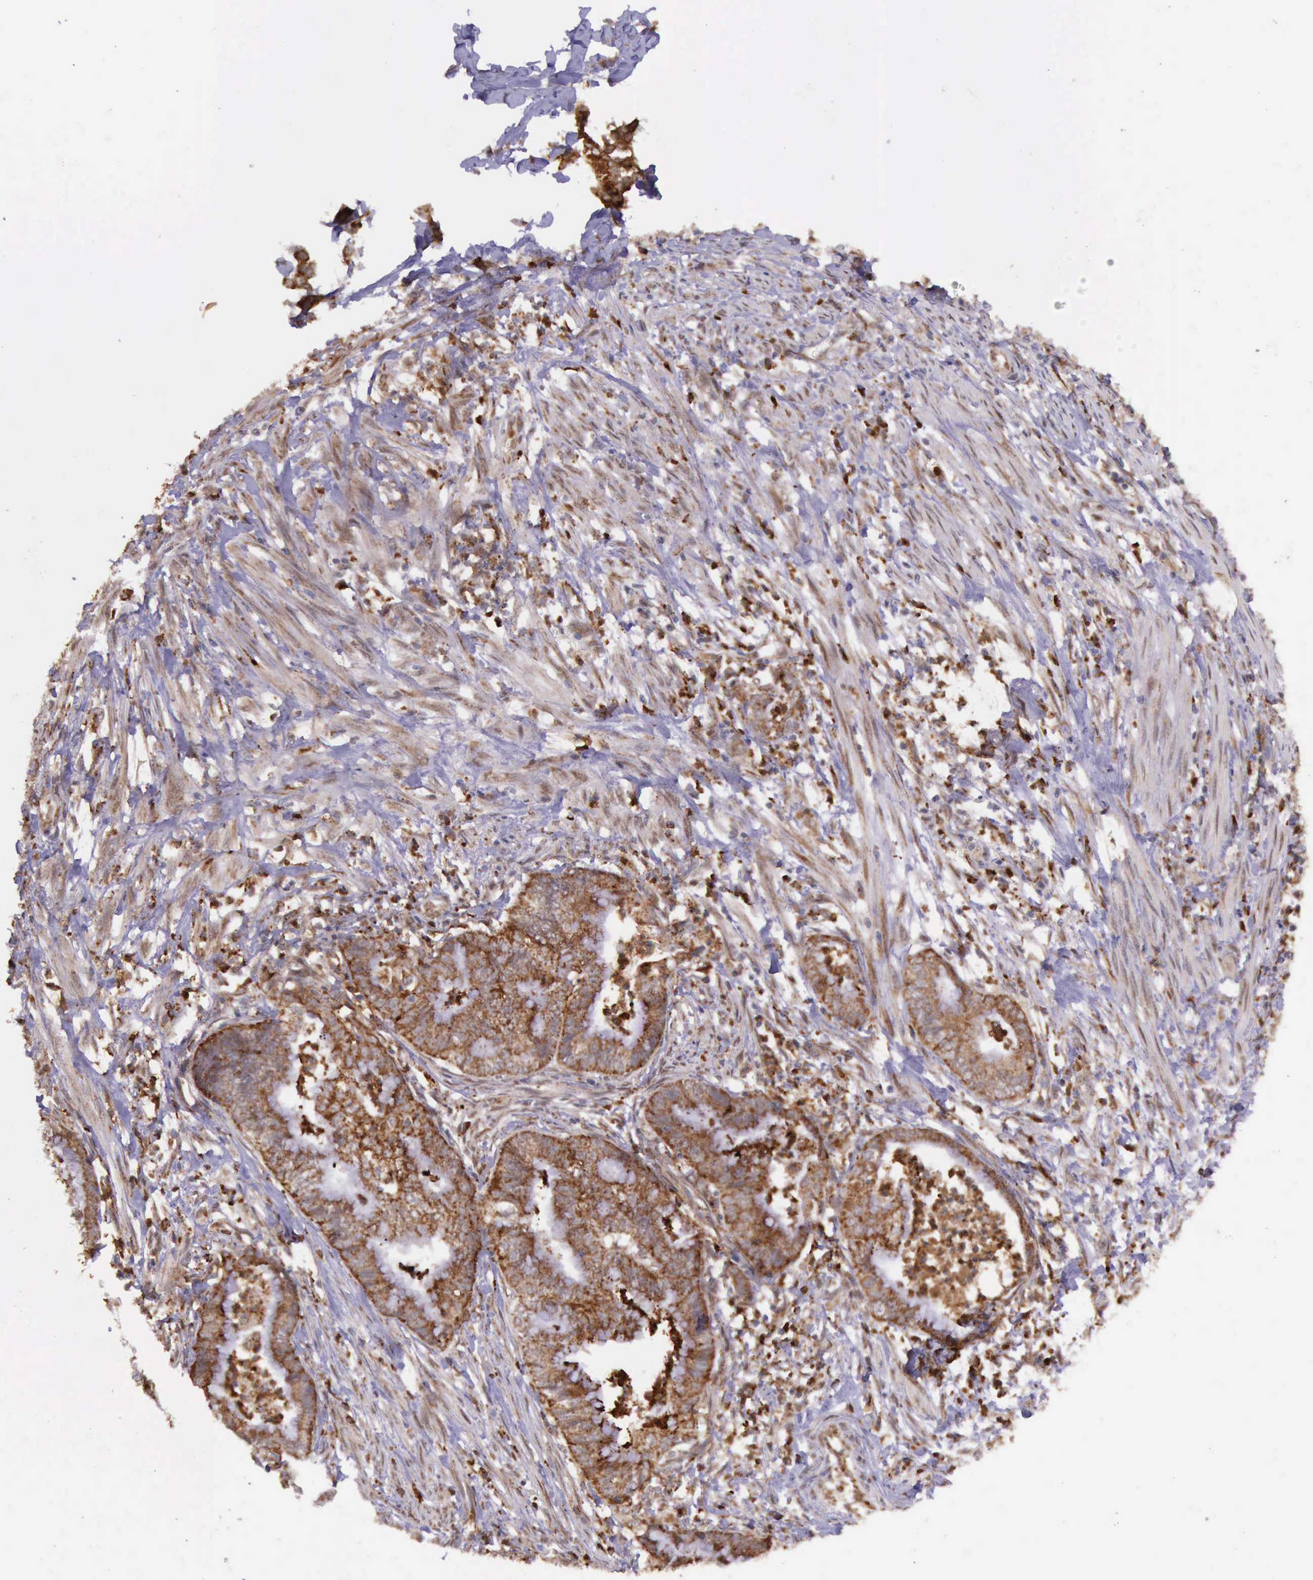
{"staining": {"intensity": "strong", "quantity": ">75%", "location": "cytoplasmic/membranous"}, "tissue": "endometrial cancer", "cell_type": "Tumor cells", "image_type": "cancer", "snomed": [{"axis": "morphology", "description": "Necrosis, NOS"}, {"axis": "morphology", "description": "Adenocarcinoma, NOS"}, {"axis": "topography", "description": "Endometrium"}], "caption": "Tumor cells demonstrate strong cytoplasmic/membranous positivity in about >75% of cells in endometrial adenocarcinoma.", "gene": "ARMCX3", "patient": {"sex": "female", "age": 79}}